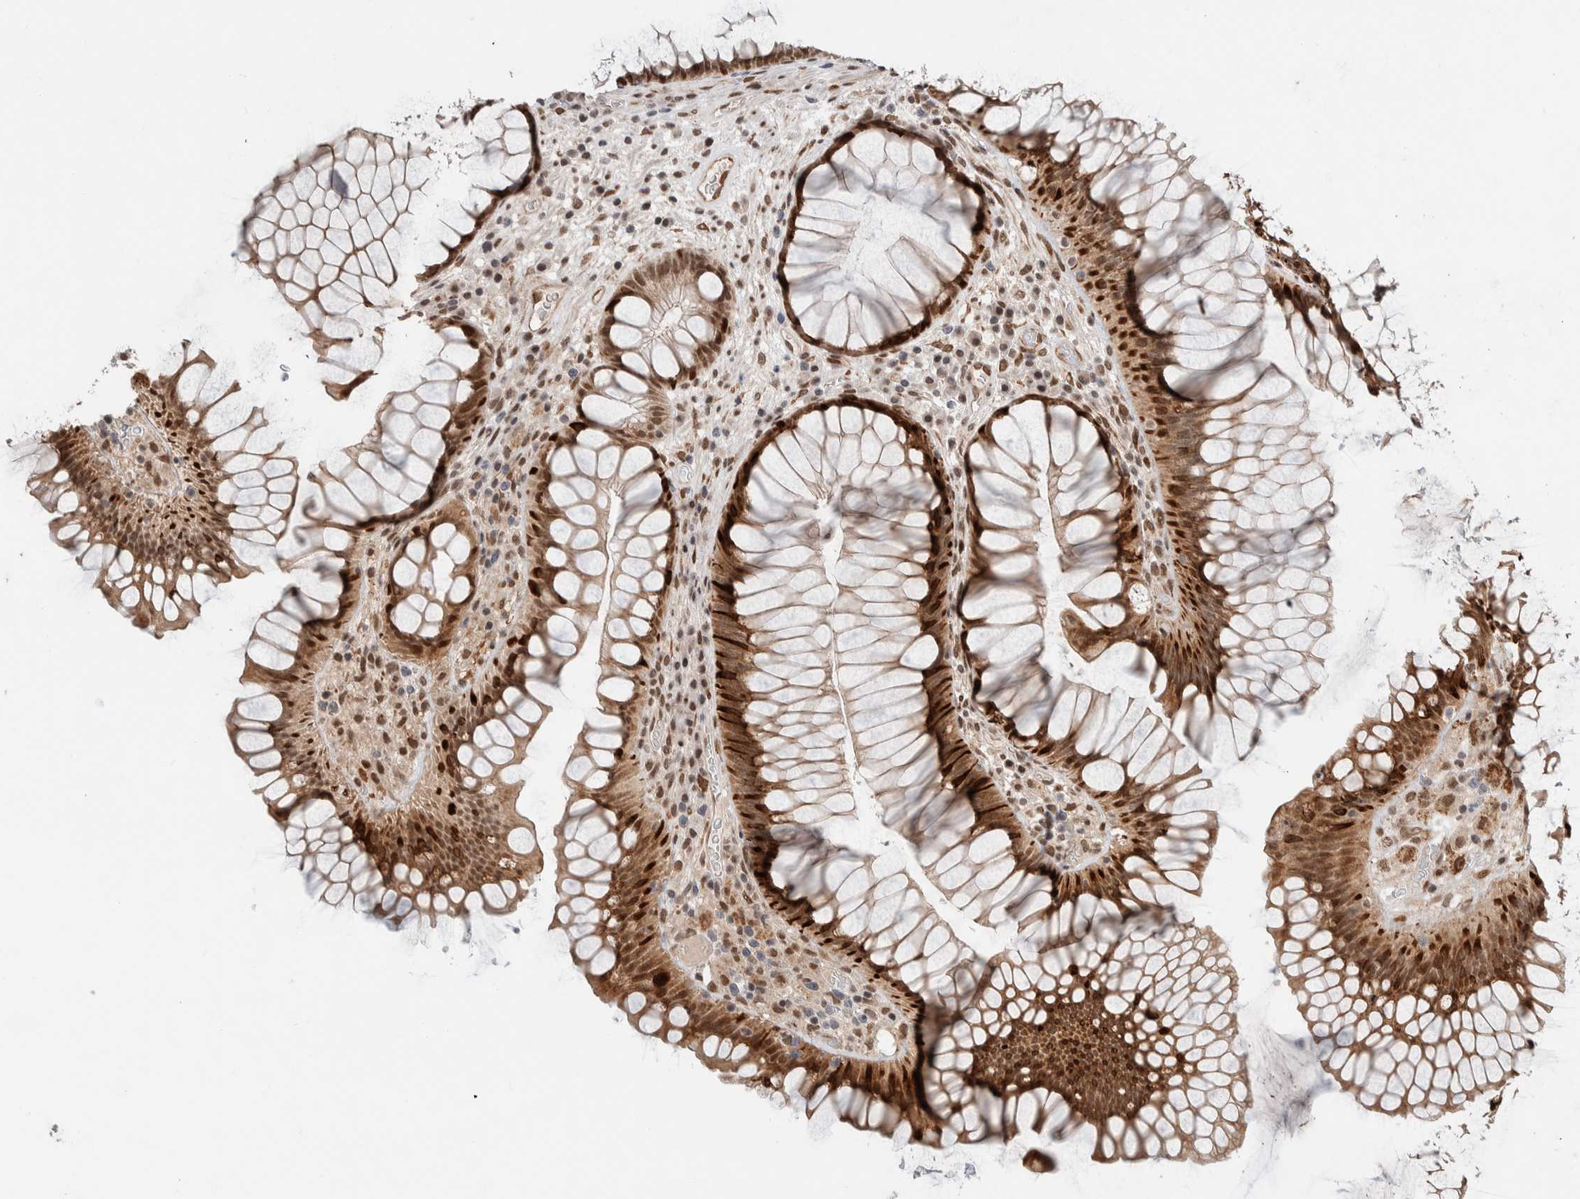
{"staining": {"intensity": "strong", "quantity": ">75%", "location": "cytoplasmic/membranous,nuclear"}, "tissue": "rectum", "cell_type": "Glandular cells", "image_type": "normal", "snomed": [{"axis": "morphology", "description": "Normal tissue, NOS"}, {"axis": "topography", "description": "Rectum"}], "caption": "IHC of benign rectum demonstrates high levels of strong cytoplasmic/membranous,nuclear expression in approximately >75% of glandular cells.", "gene": "TNRC18", "patient": {"sex": "male", "age": 51}}